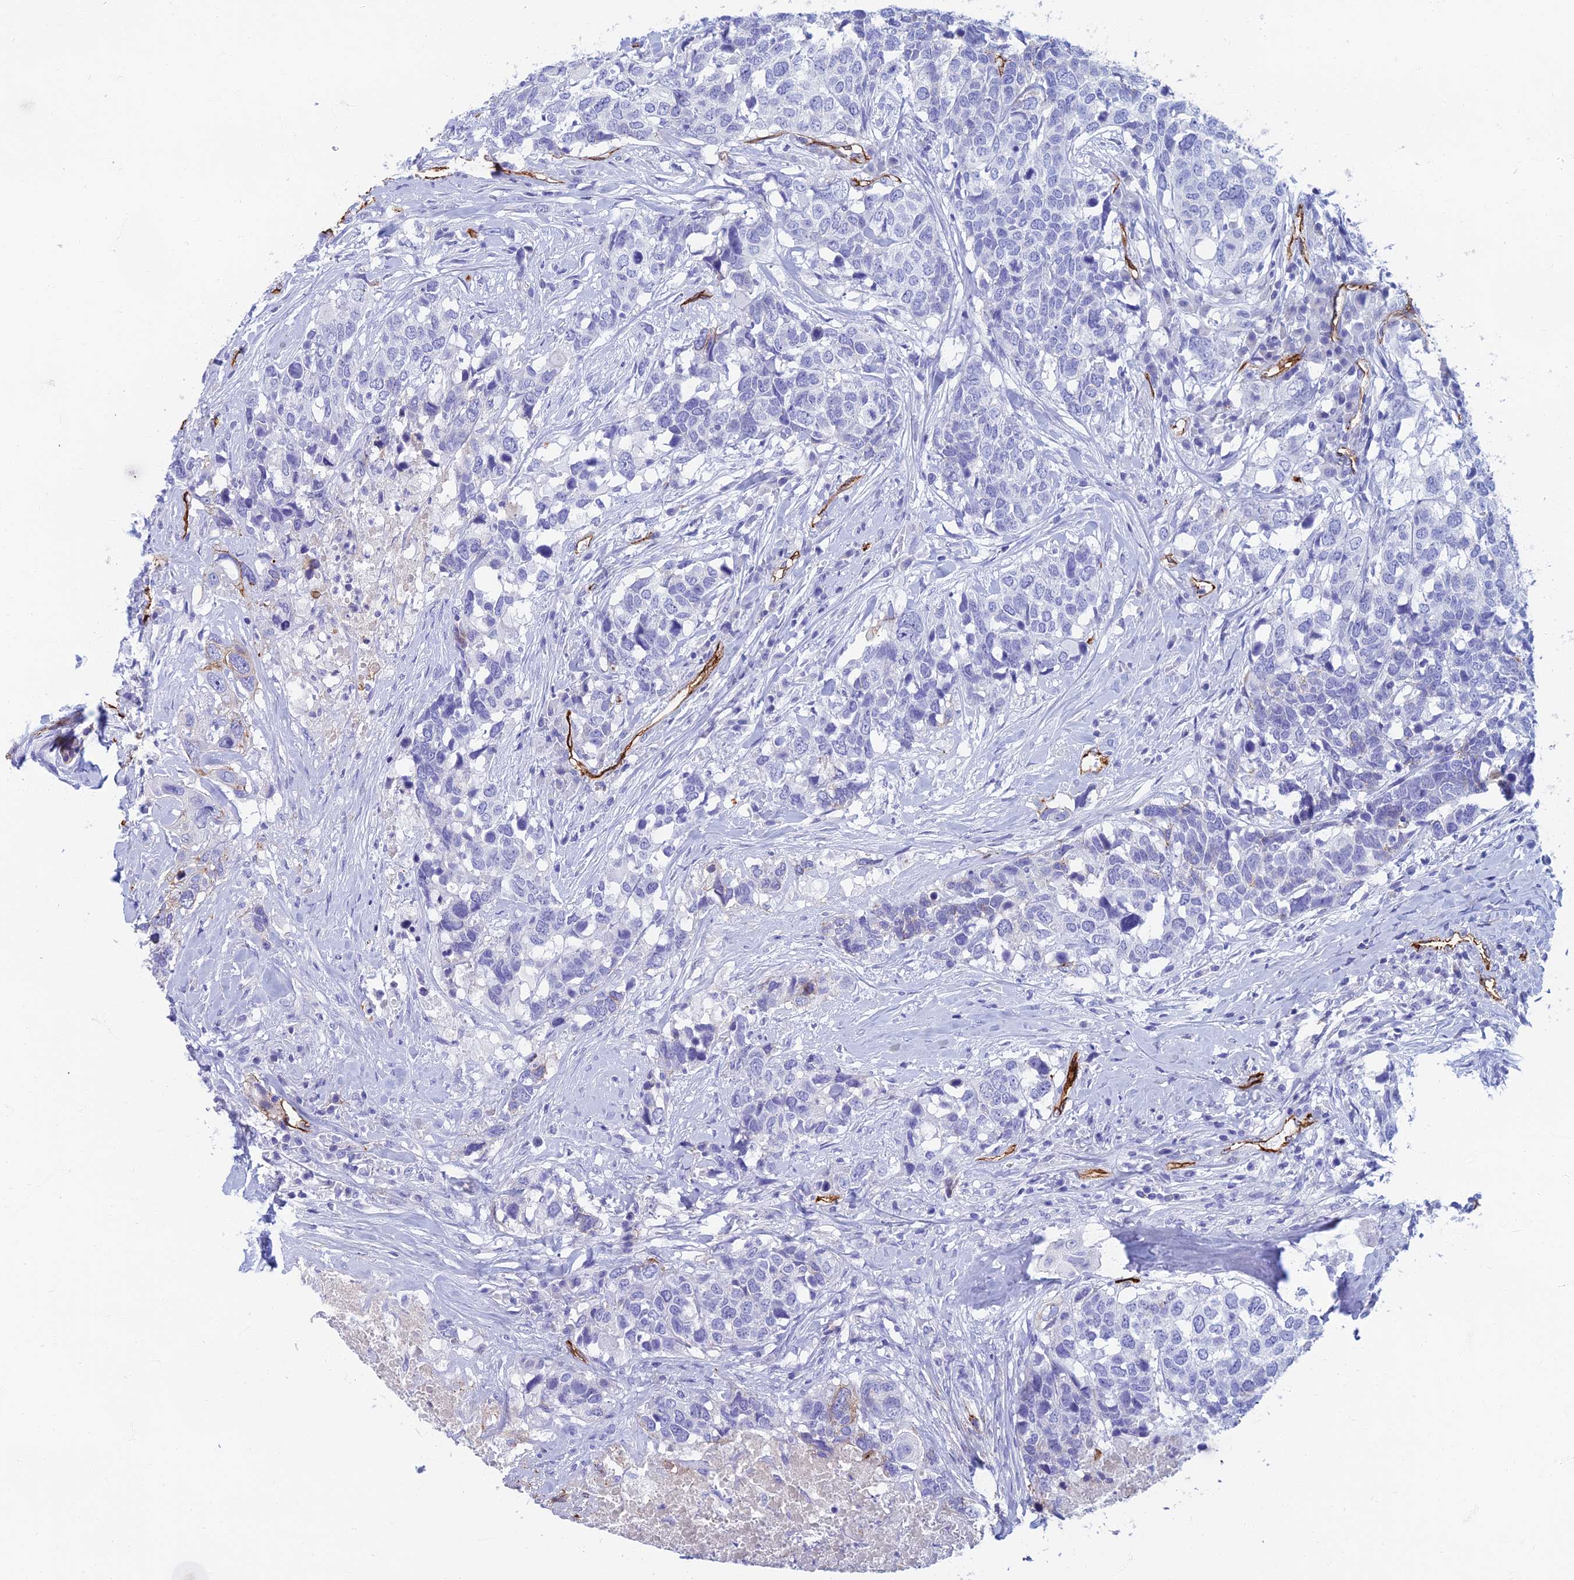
{"staining": {"intensity": "negative", "quantity": "none", "location": "none"}, "tissue": "head and neck cancer", "cell_type": "Tumor cells", "image_type": "cancer", "snomed": [{"axis": "morphology", "description": "Squamous cell carcinoma, NOS"}, {"axis": "topography", "description": "Head-Neck"}], "caption": "DAB (3,3'-diaminobenzidine) immunohistochemical staining of human head and neck cancer (squamous cell carcinoma) reveals no significant staining in tumor cells.", "gene": "ETFRF1", "patient": {"sex": "male", "age": 66}}